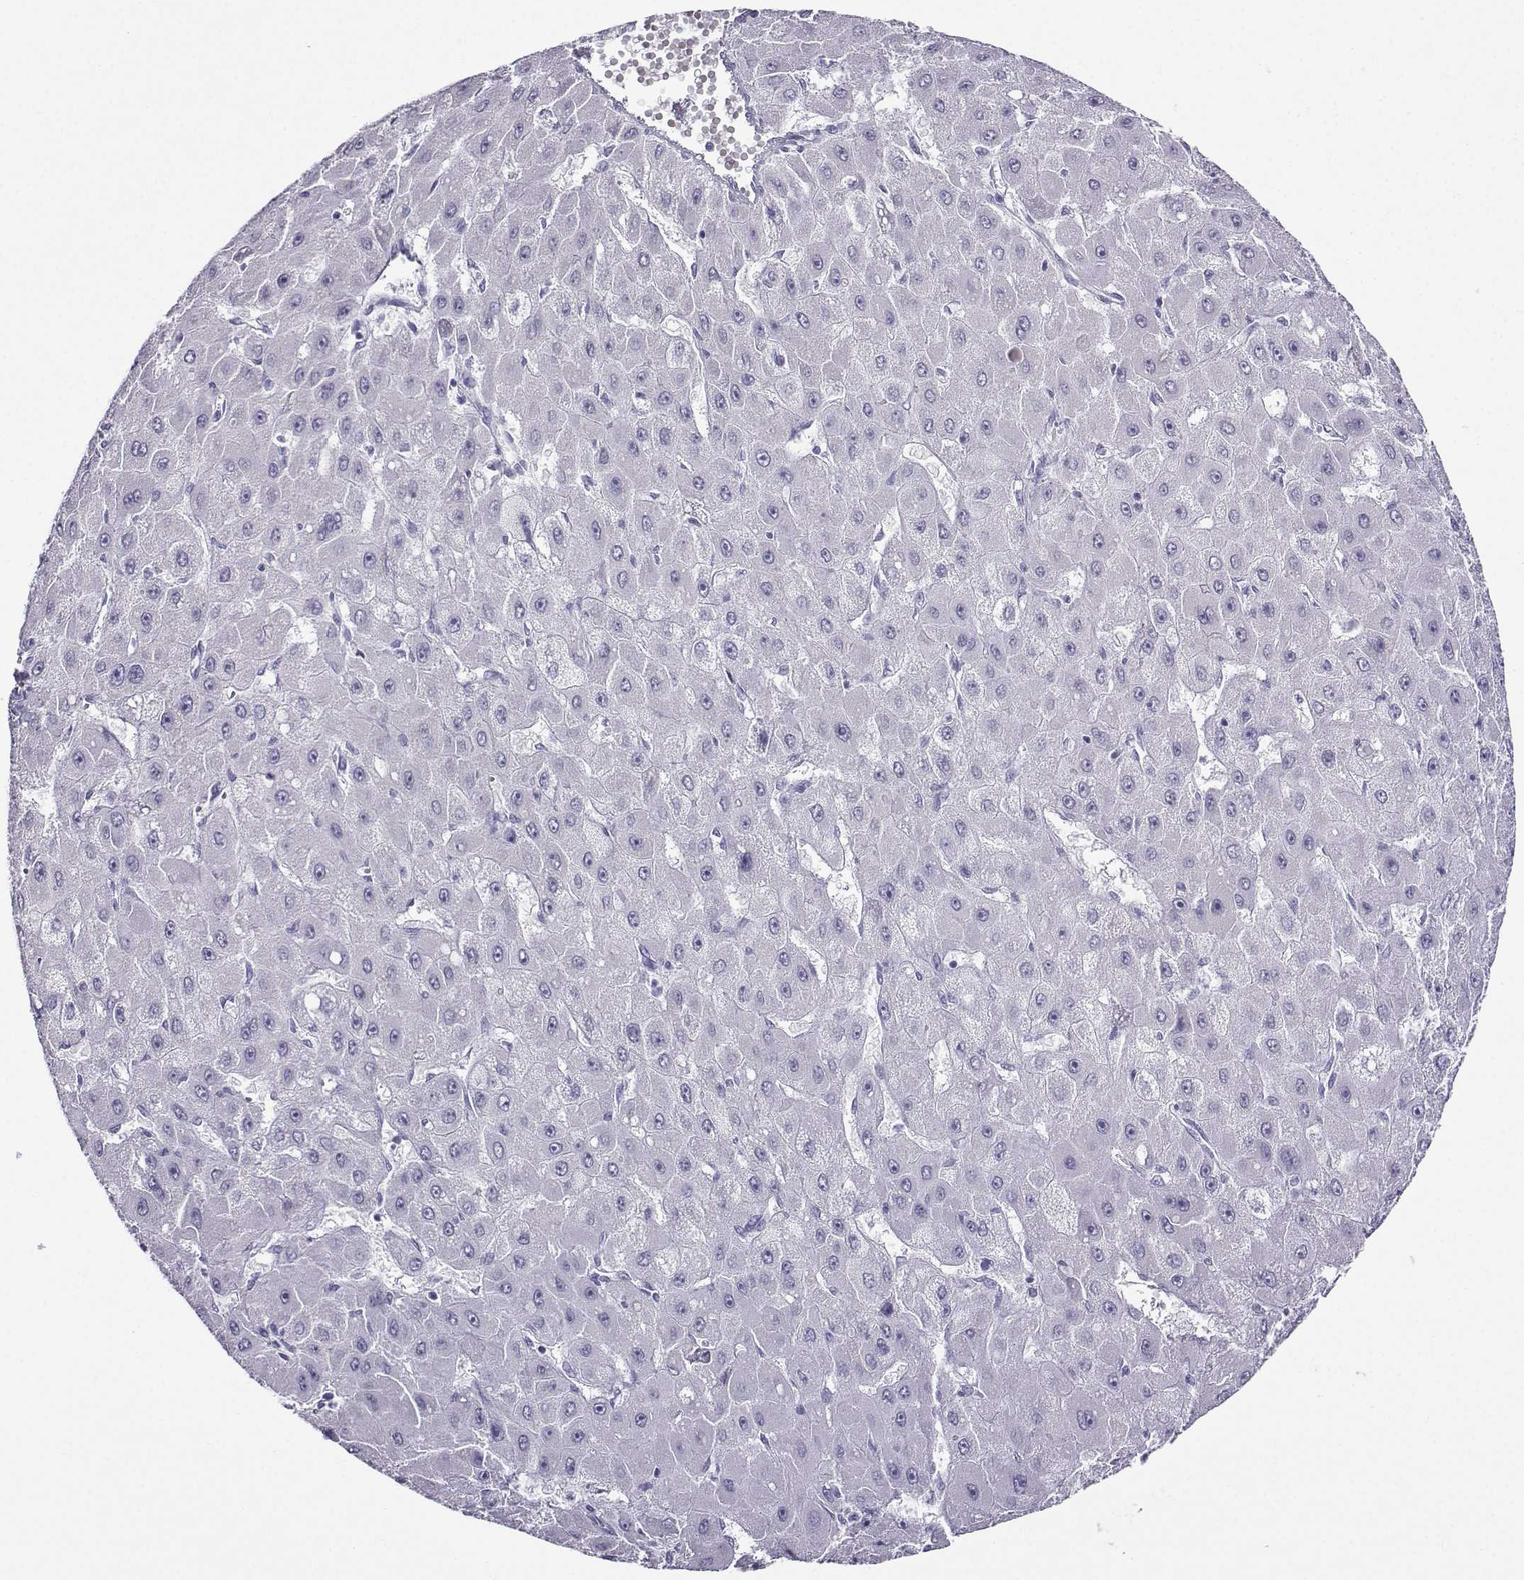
{"staining": {"intensity": "negative", "quantity": "none", "location": "none"}, "tissue": "liver cancer", "cell_type": "Tumor cells", "image_type": "cancer", "snomed": [{"axis": "morphology", "description": "Carcinoma, Hepatocellular, NOS"}, {"axis": "topography", "description": "Liver"}], "caption": "IHC of liver hepatocellular carcinoma reveals no expression in tumor cells.", "gene": "CRYBB1", "patient": {"sex": "female", "age": 25}}